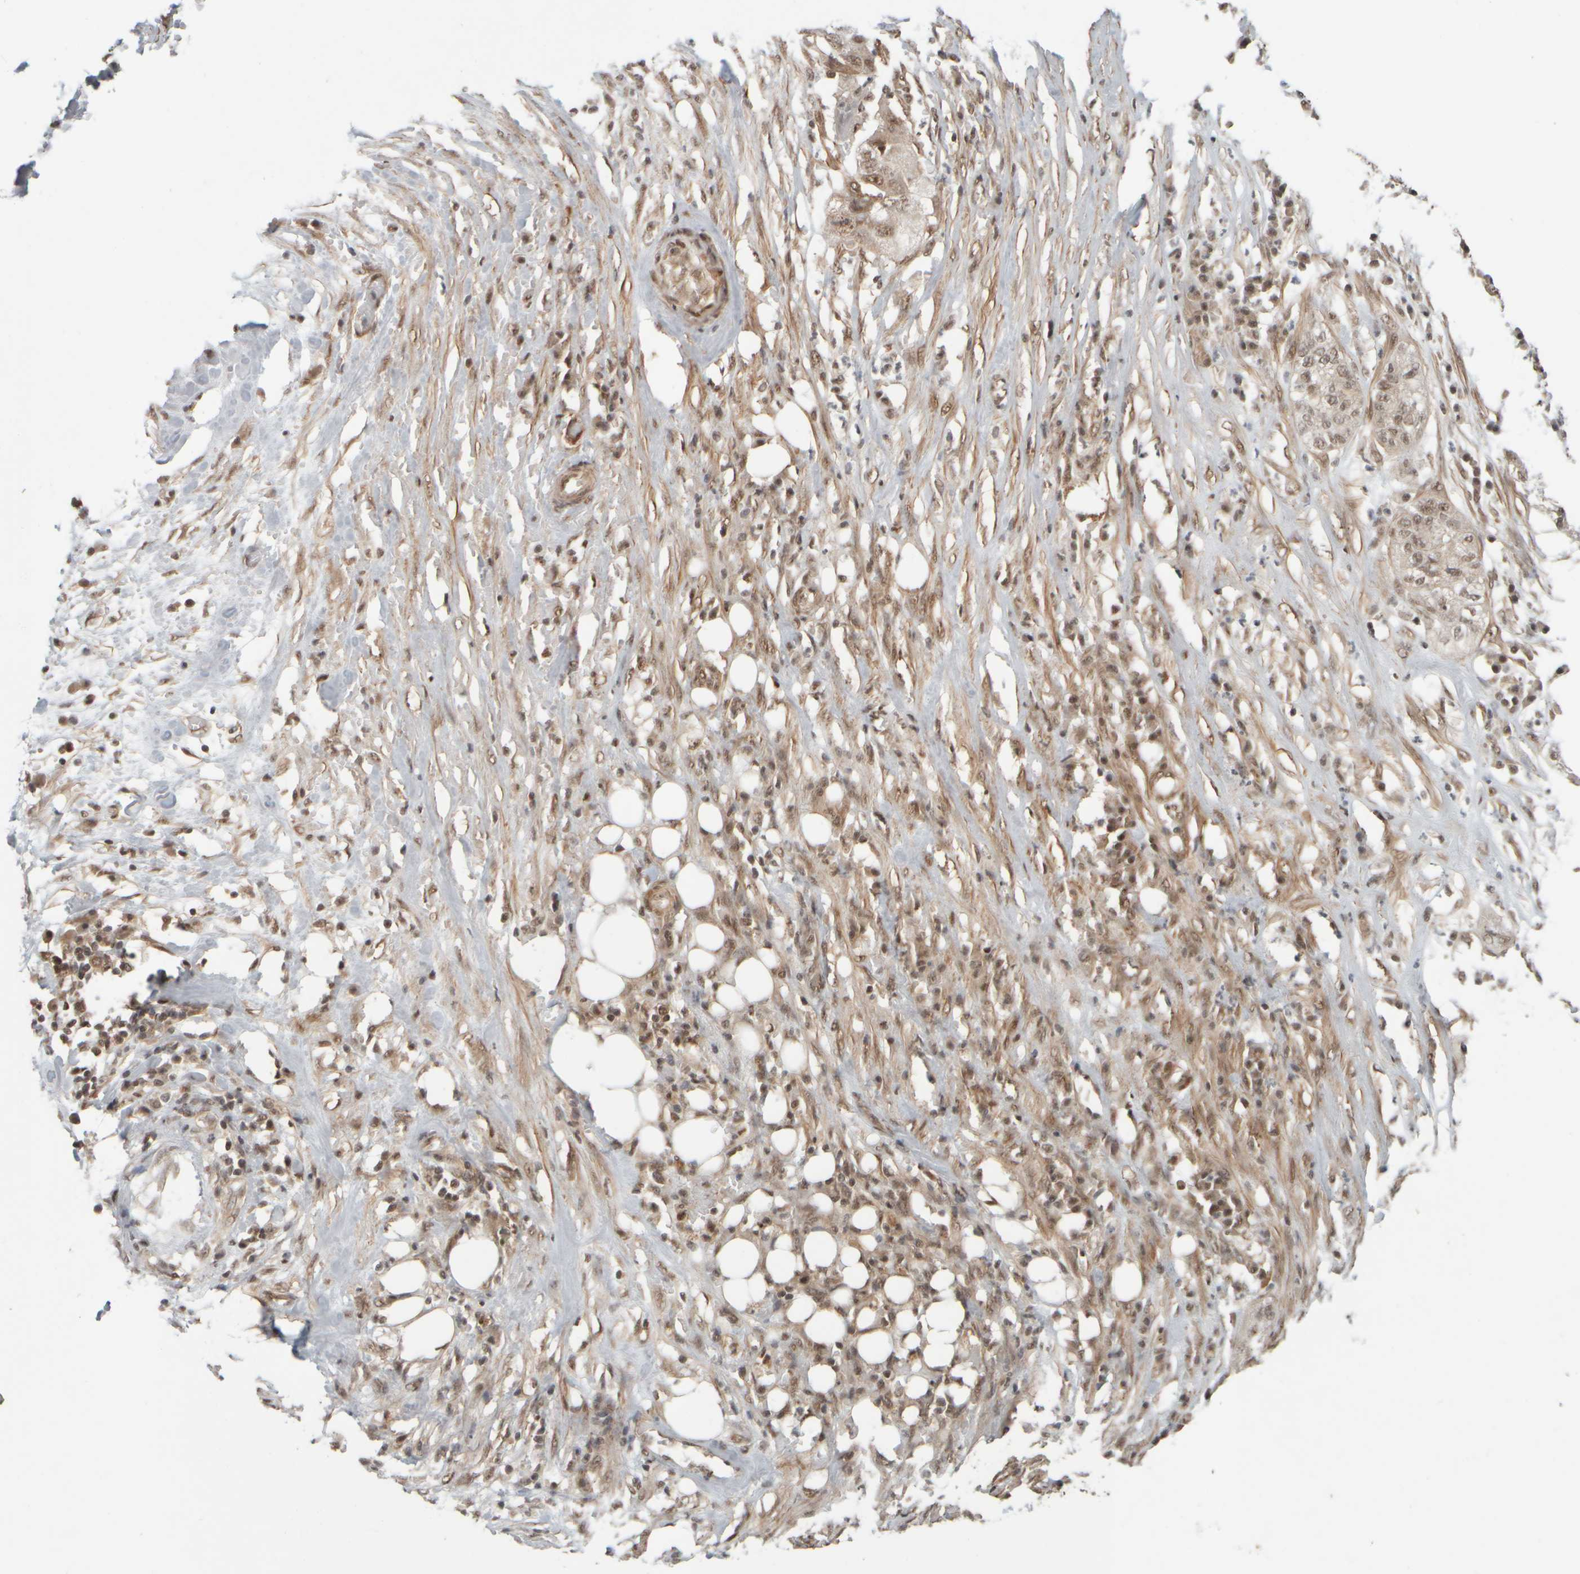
{"staining": {"intensity": "weak", "quantity": "<25%", "location": "cytoplasmic/membranous,nuclear"}, "tissue": "pancreatic cancer", "cell_type": "Tumor cells", "image_type": "cancer", "snomed": [{"axis": "morphology", "description": "Adenocarcinoma, NOS"}, {"axis": "topography", "description": "Pancreas"}], "caption": "Pancreatic adenocarcinoma was stained to show a protein in brown. There is no significant expression in tumor cells. Nuclei are stained in blue.", "gene": "SYNRG", "patient": {"sex": "female", "age": 78}}